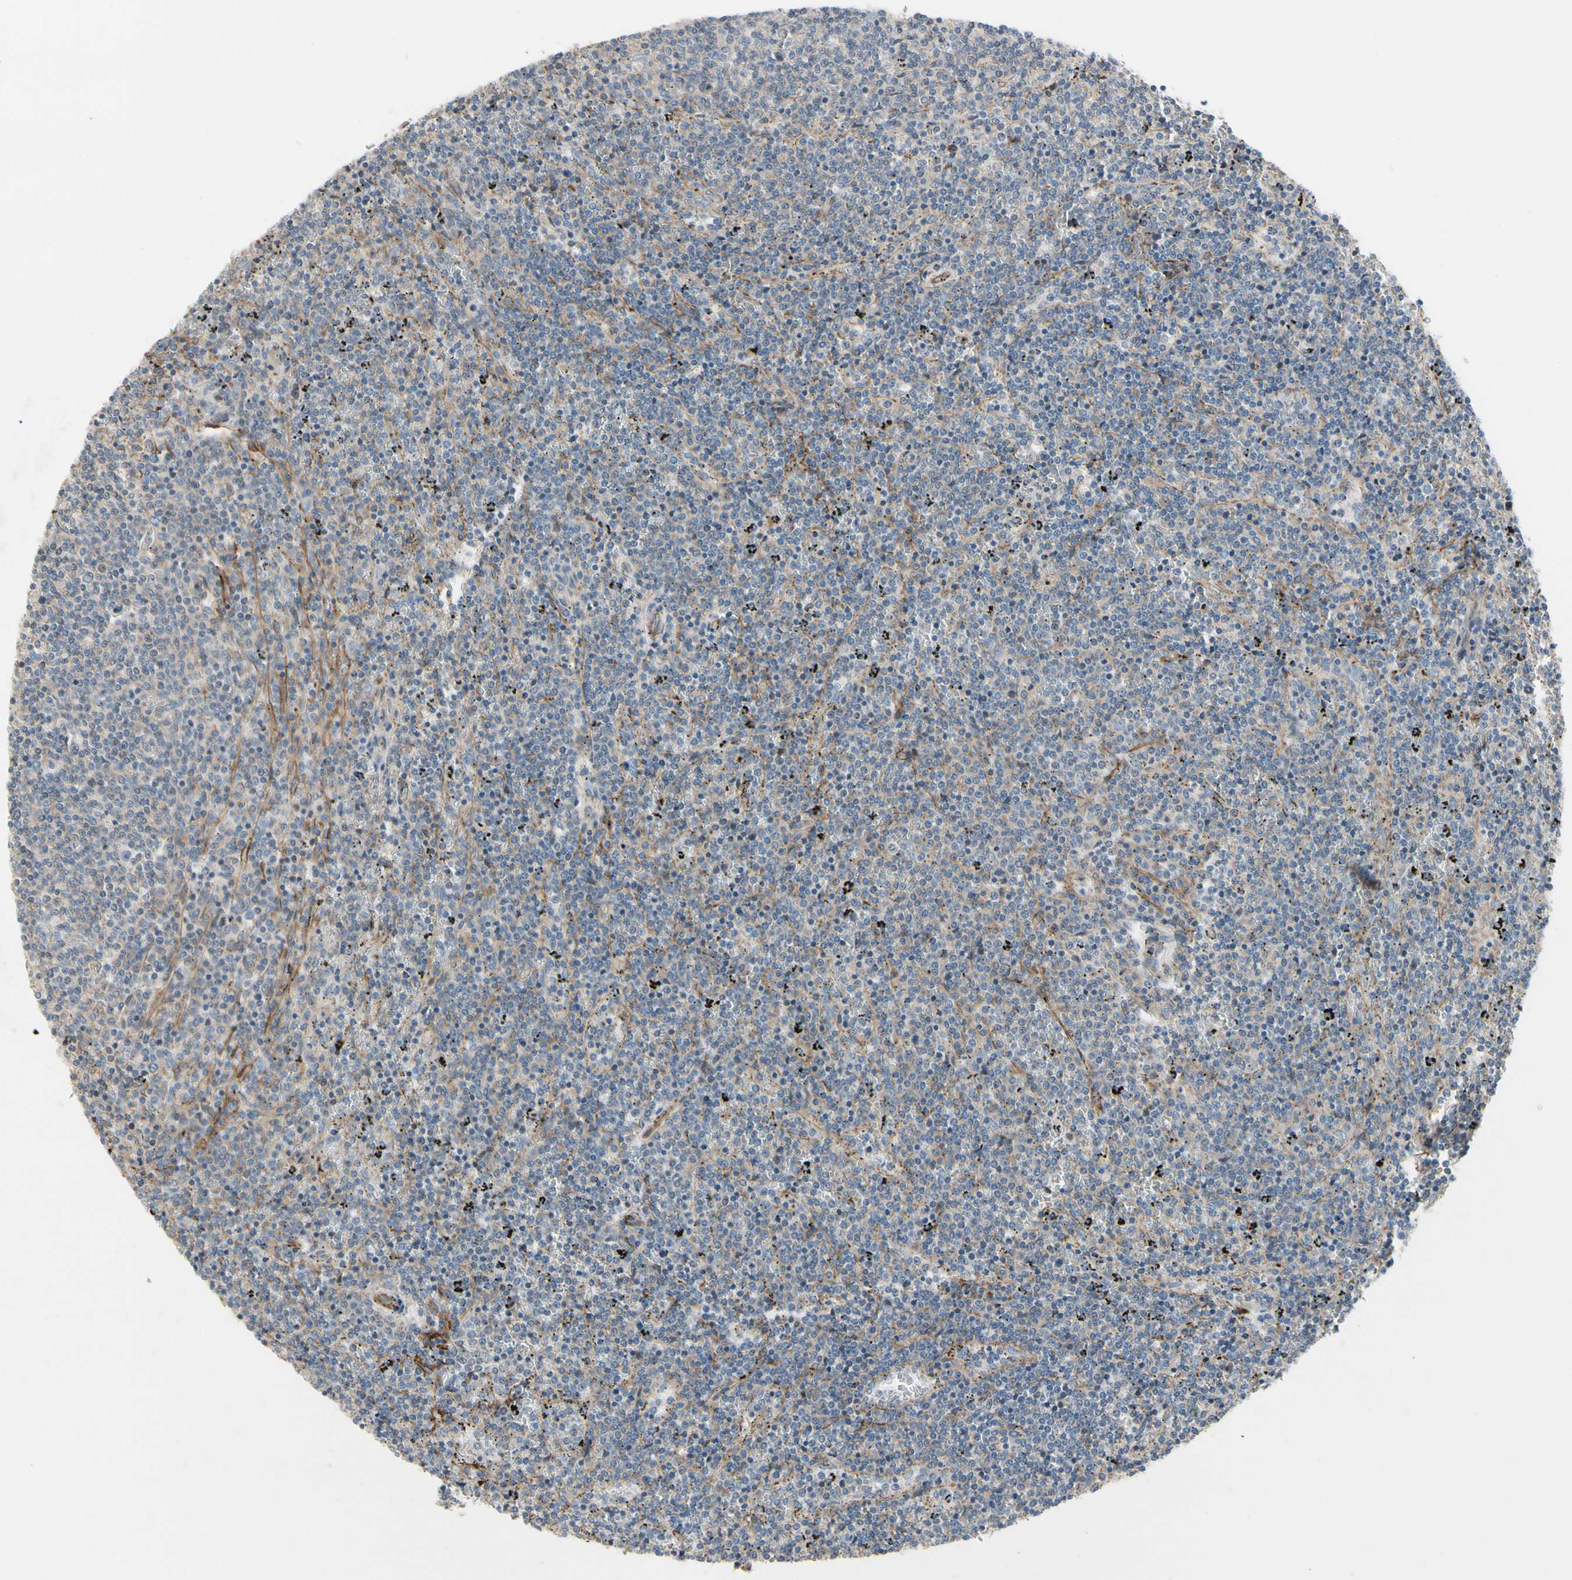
{"staining": {"intensity": "negative", "quantity": "none", "location": "none"}, "tissue": "lymphoma", "cell_type": "Tumor cells", "image_type": "cancer", "snomed": [{"axis": "morphology", "description": "Malignant lymphoma, non-Hodgkin's type, Low grade"}, {"axis": "topography", "description": "Spleen"}], "caption": "Protein analysis of lymphoma demonstrates no significant positivity in tumor cells.", "gene": "TPM1", "patient": {"sex": "female", "age": 50}}